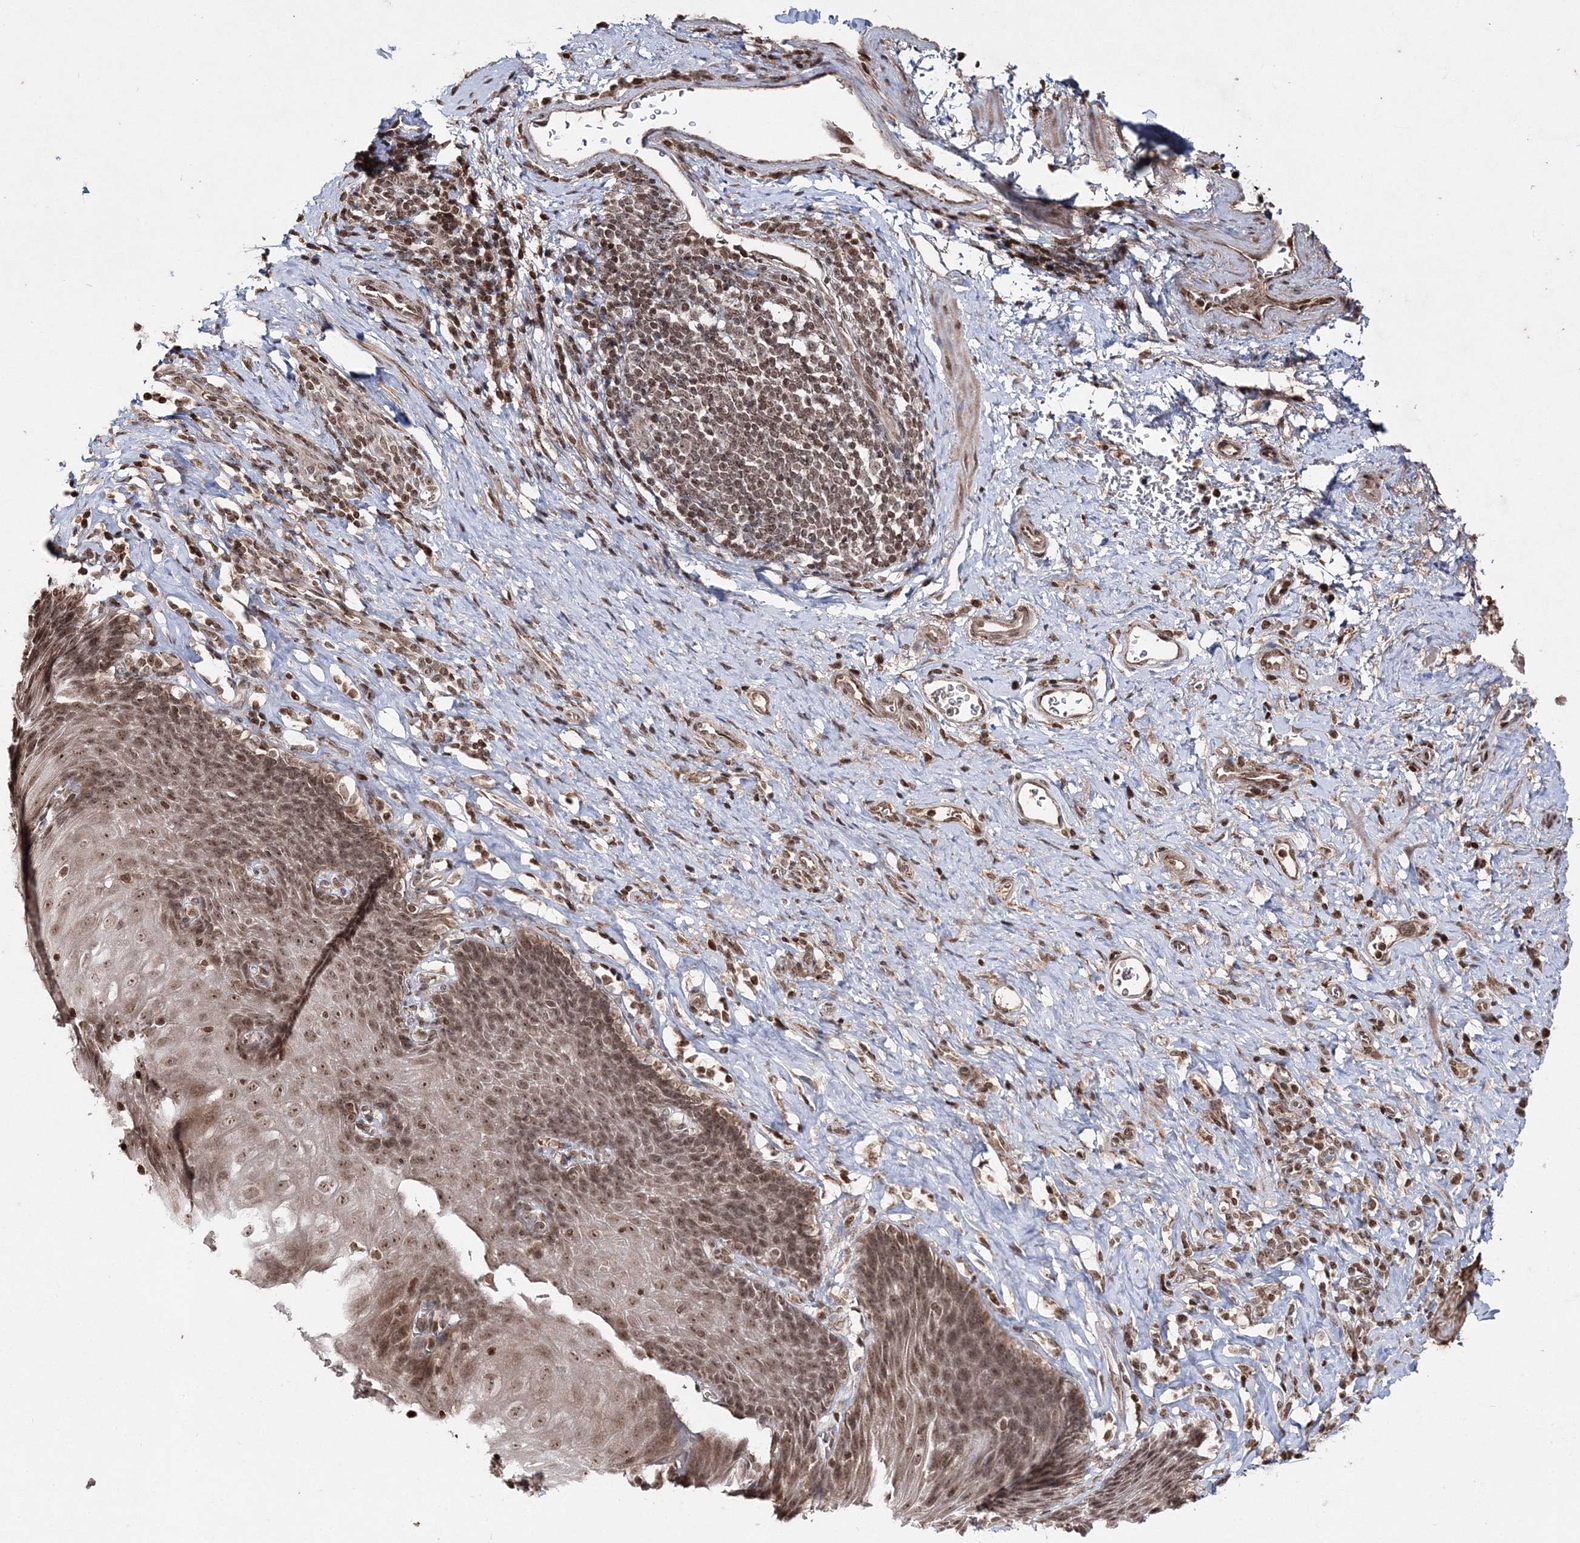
{"staining": {"intensity": "moderate", "quantity": ">75%", "location": "cytoplasmic/membranous,nuclear"}, "tissue": "esophagus", "cell_type": "Squamous epithelial cells", "image_type": "normal", "snomed": [{"axis": "morphology", "description": "Normal tissue, NOS"}, {"axis": "topography", "description": "Esophagus"}], "caption": "Protein expression analysis of unremarkable esophagus shows moderate cytoplasmic/membranous,nuclear staining in about >75% of squamous epithelial cells.", "gene": "CARM1", "patient": {"sex": "female", "age": 61}}